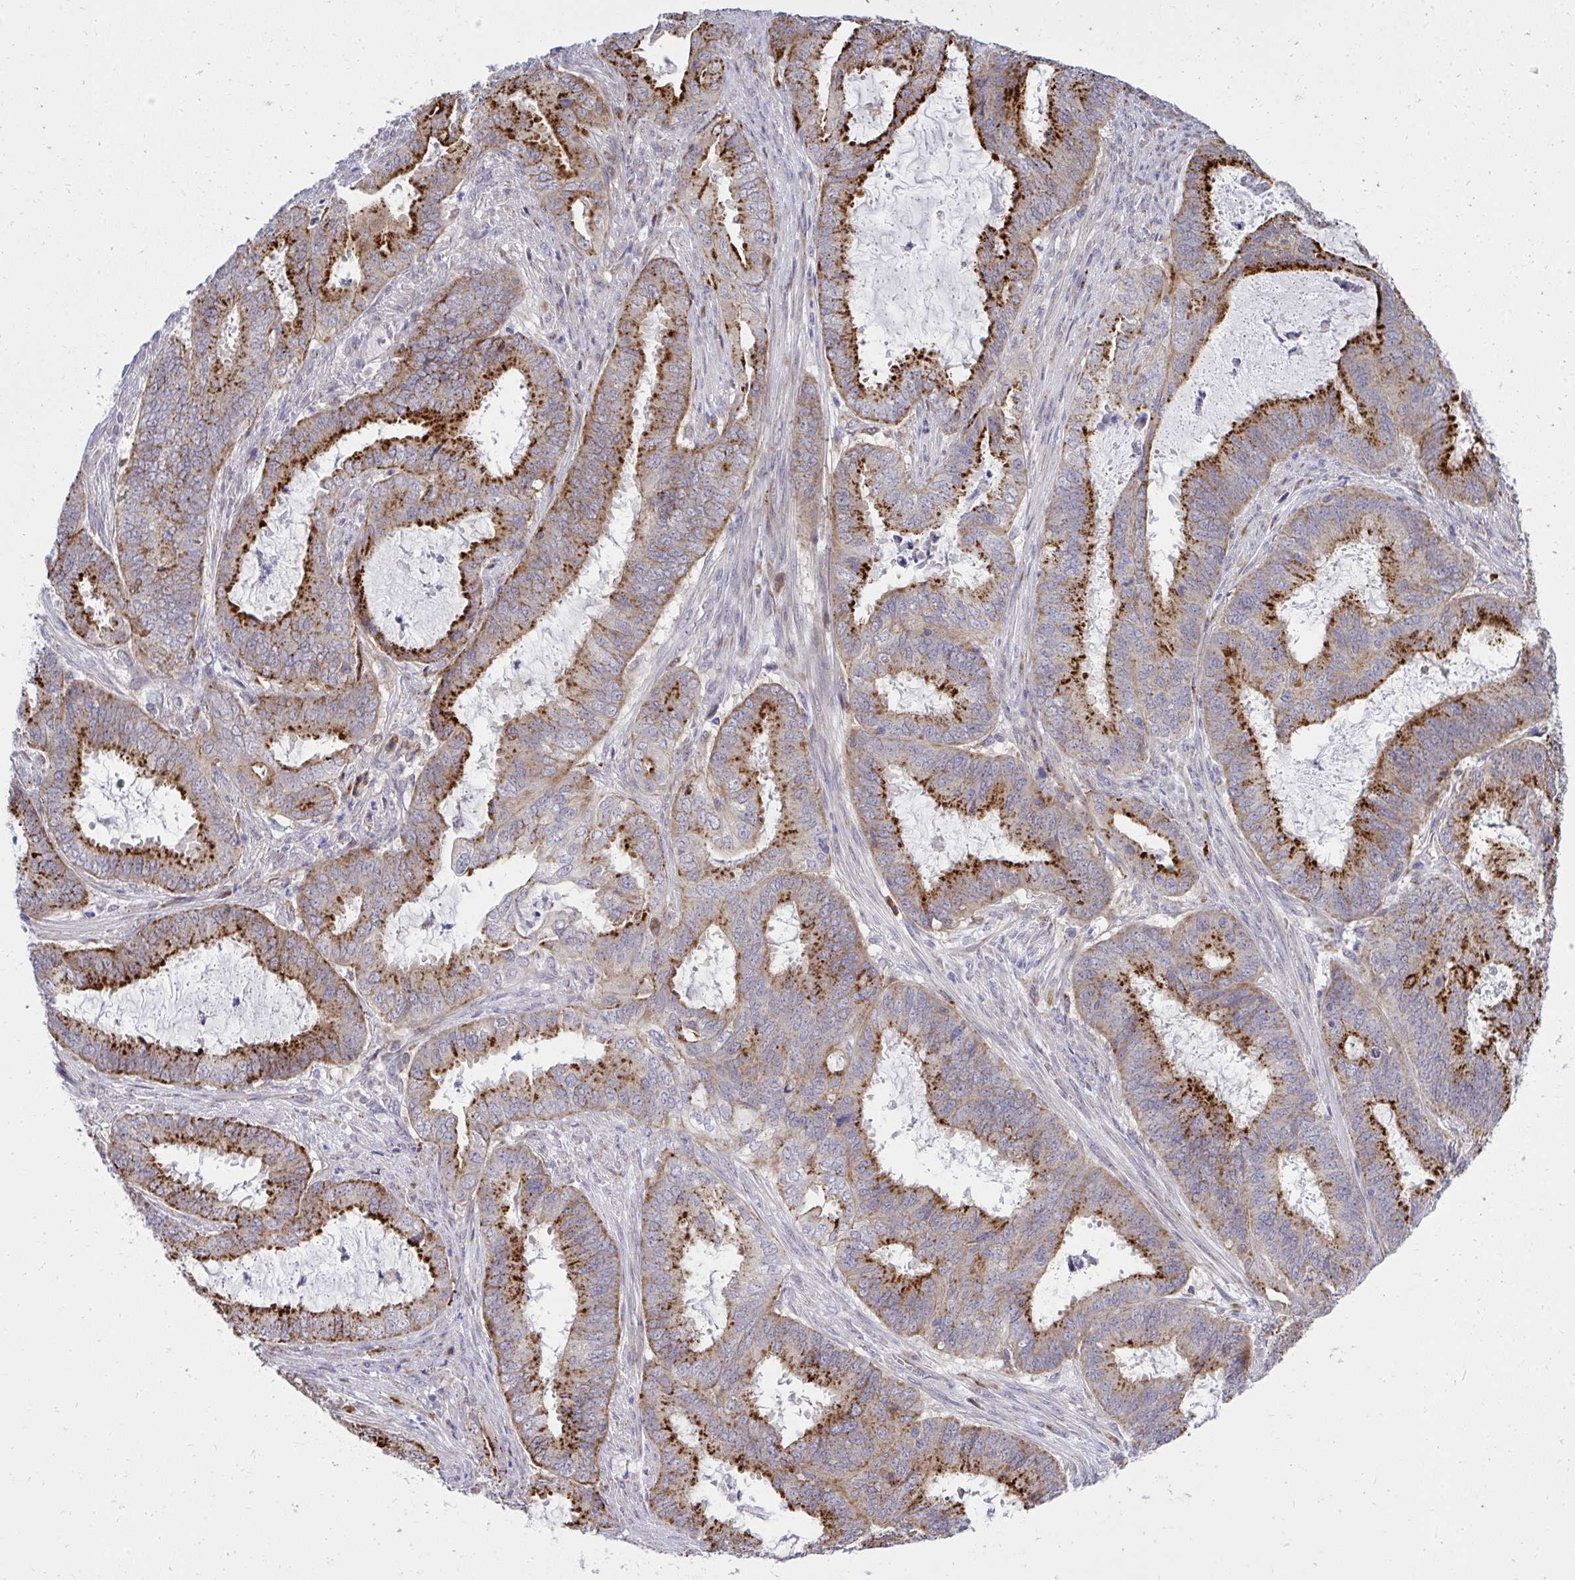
{"staining": {"intensity": "strong", "quantity": "25%-75%", "location": "cytoplasmic/membranous"}, "tissue": "endometrial cancer", "cell_type": "Tumor cells", "image_type": "cancer", "snomed": [{"axis": "morphology", "description": "Adenocarcinoma, NOS"}, {"axis": "topography", "description": "Endometrium"}], "caption": "Endometrial adenocarcinoma stained for a protein reveals strong cytoplasmic/membranous positivity in tumor cells. (DAB (3,3'-diaminobenzidine) IHC with brightfield microscopy, high magnification).", "gene": "XAF1", "patient": {"sex": "female", "age": 51}}